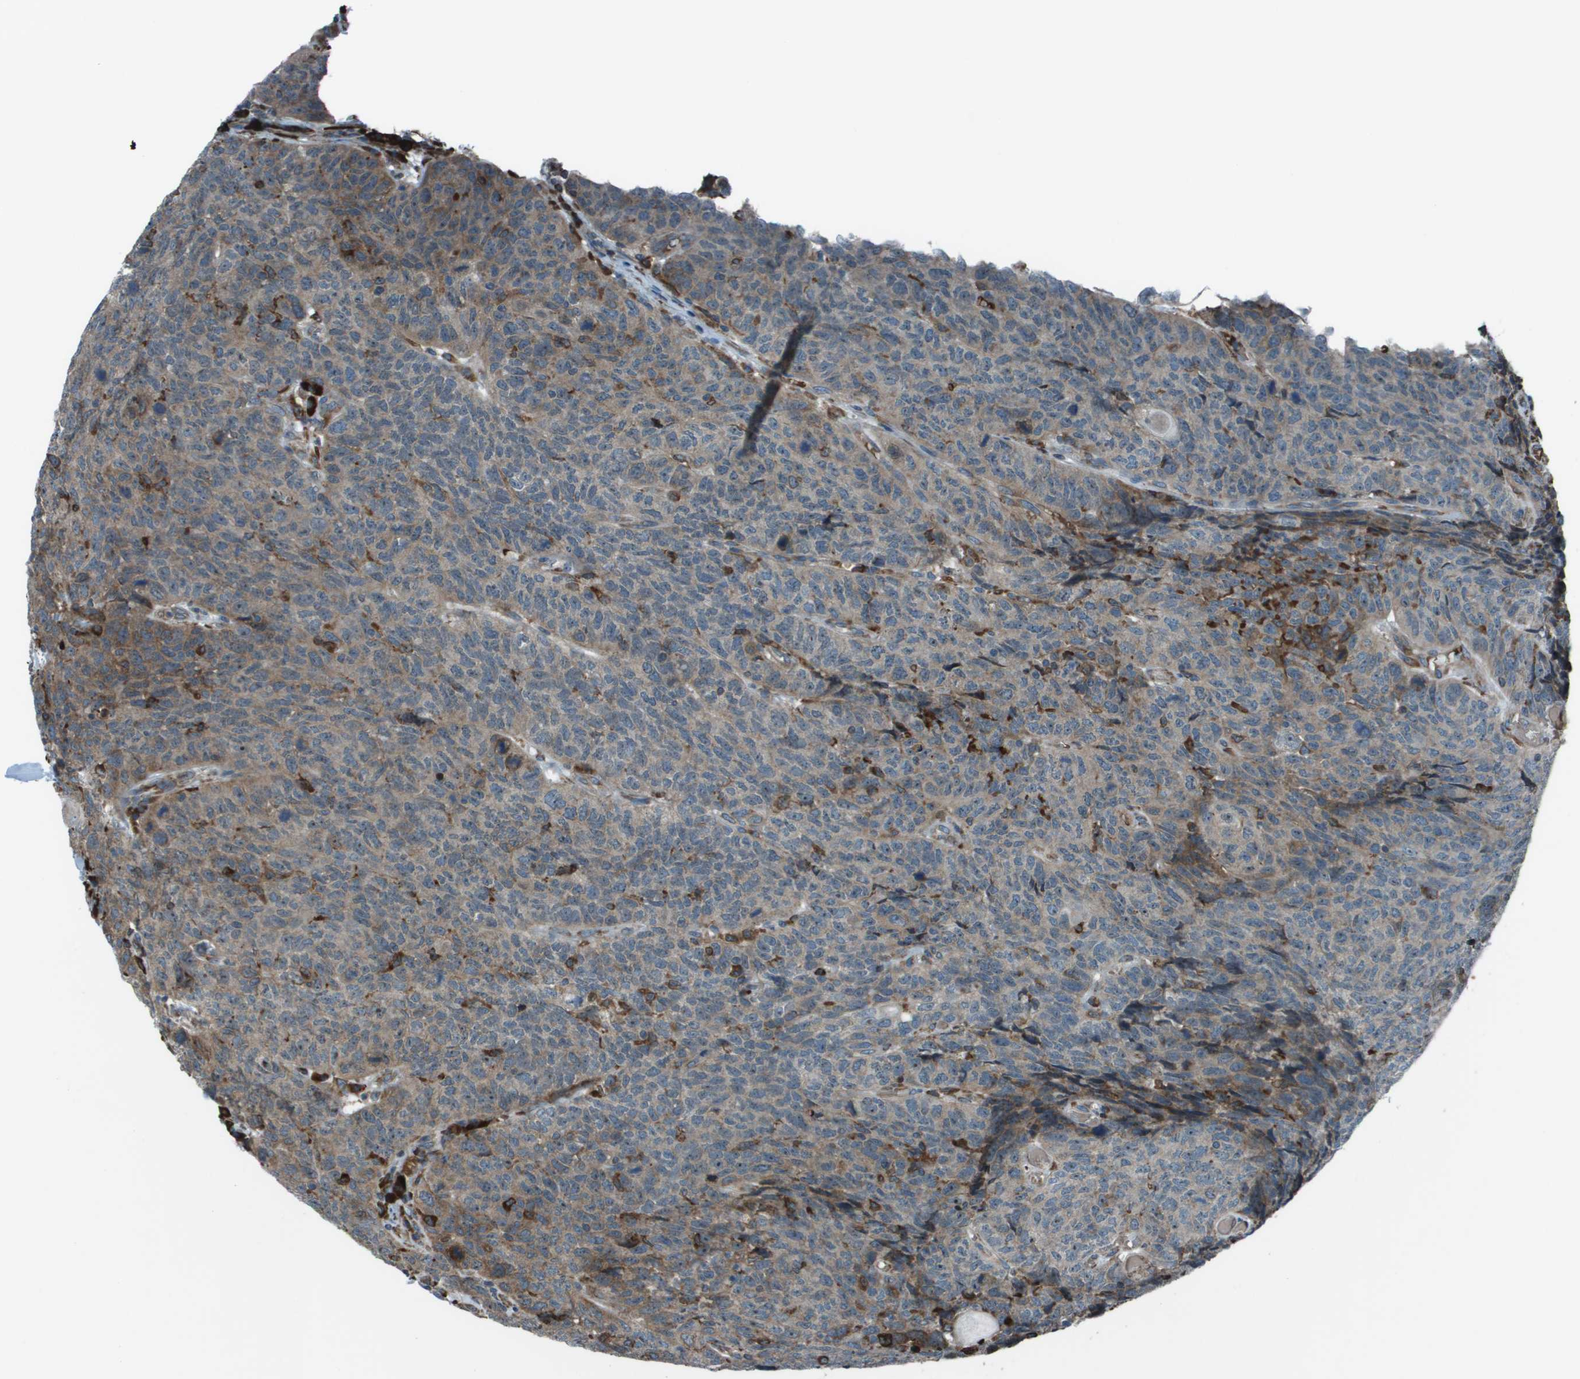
{"staining": {"intensity": "moderate", "quantity": "<25%", "location": "cytoplasmic/membranous,nuclear"}, "tissue": "head and neck cancer", "cell_type": "Tumor cells", "image_type": "cancer", "snomed": [{"axis": "morphology", "description": "Squamous cell carcinoma, NOS"}, {"axis": "topography", "description": "Head-Neck"}], "caption": "Immunohistochemistry (DAB (3,3'-diaminobenzidine)) staining of head and neck squamous cell carcinoma displays moderate cytoplasmic/membranous and nuclear protein positivity in about <25% of tumor cells.", "gene": "UTS2", "patient": {"sex": "male", "age": 66}}